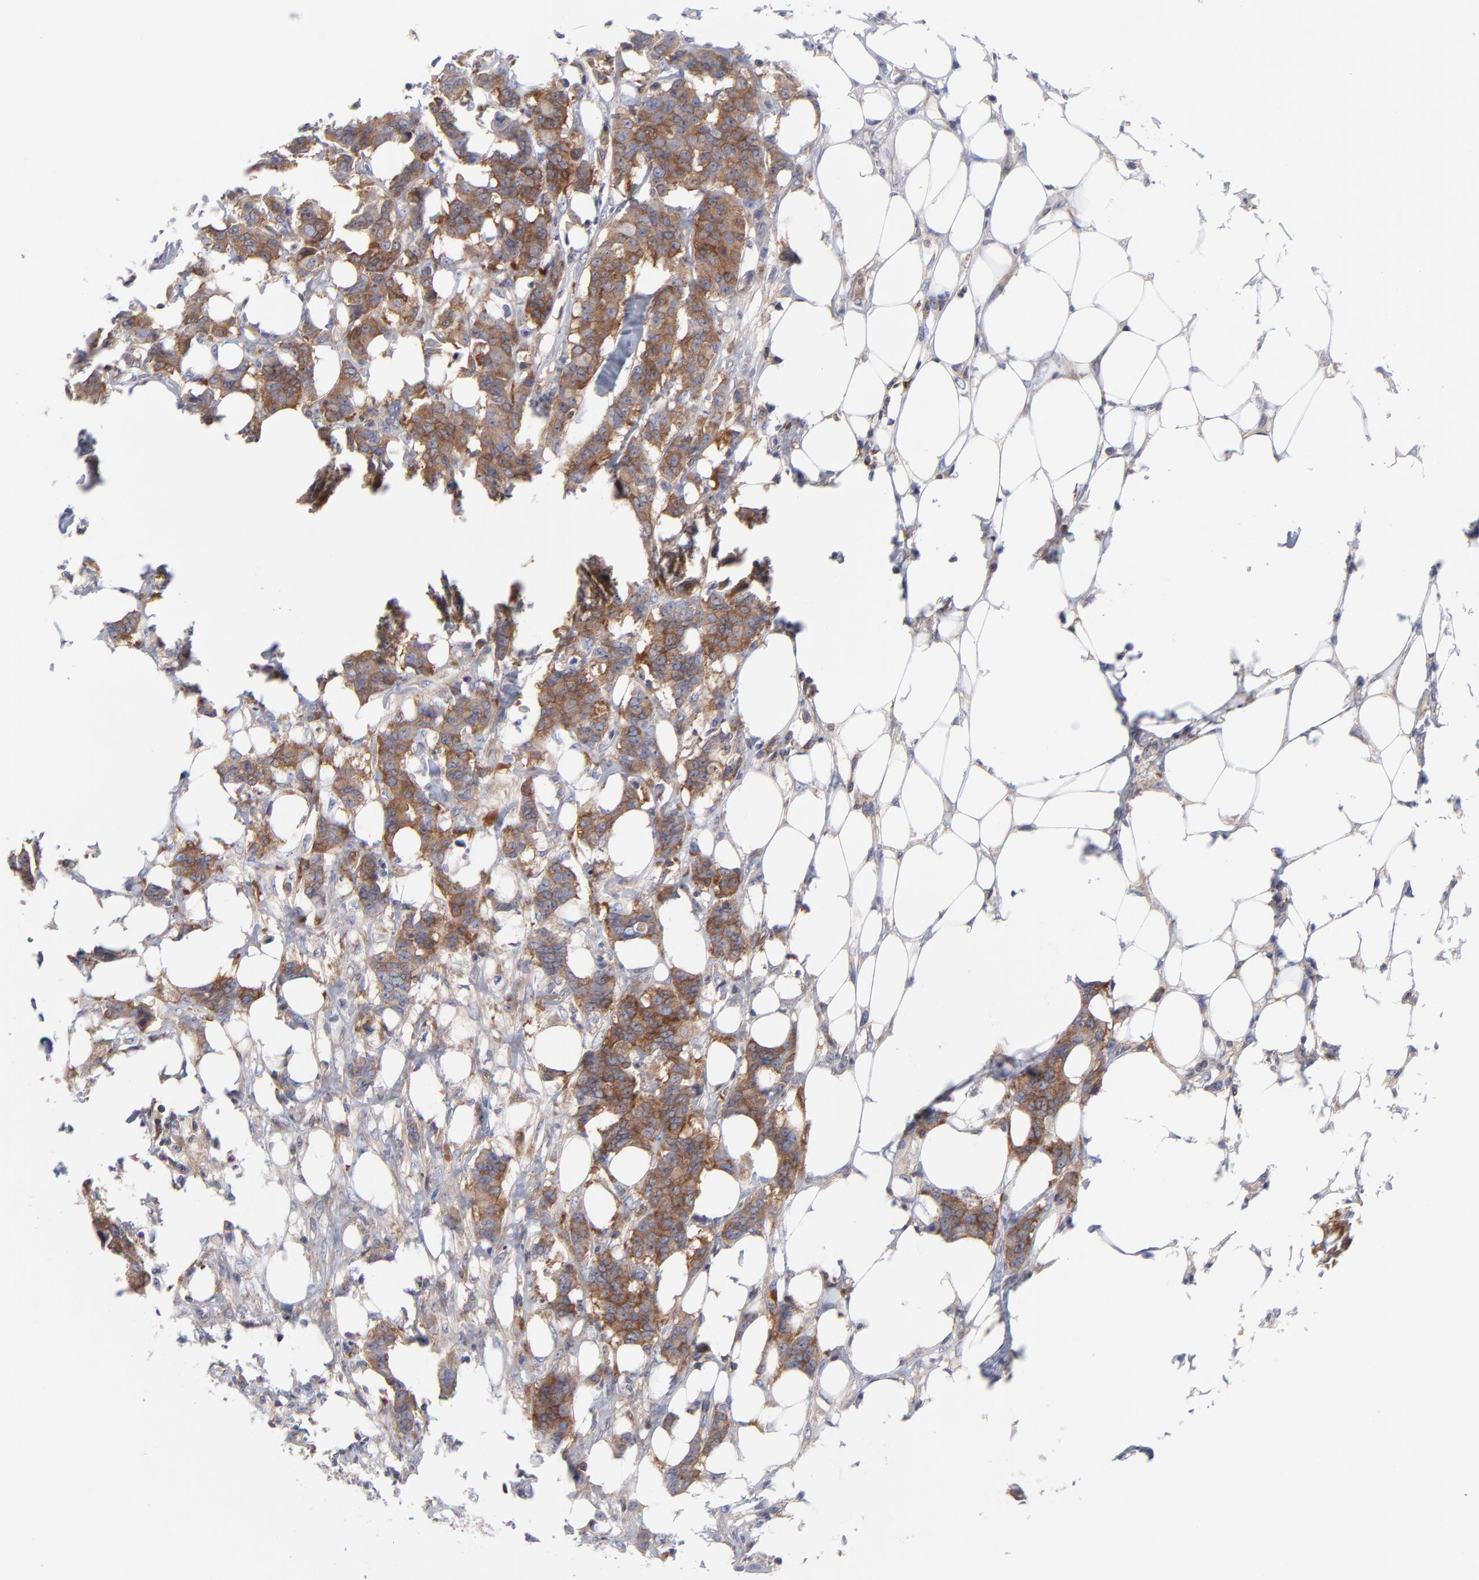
{"staining": {"intensity": "moderate", "quantity": ">75%", "location": "cytoplasmic/membranous"}, "tissue": "breast cancer", "cell_type": "Tumor cells", "image_type": "cancer", "snomed": [{"axis": "morphology", "description": "Duct carcinoma"}, {"axis": "topography", "description": "Breast"}], "caption": "Breast cancer (intraductal carcinoma) tissue exhibits moderate cytoplasmic/membranous positivity in approximately >75% of tumor cells", "gene": "NFKBIA", "patient": {"sex": "female", "age": 40}}